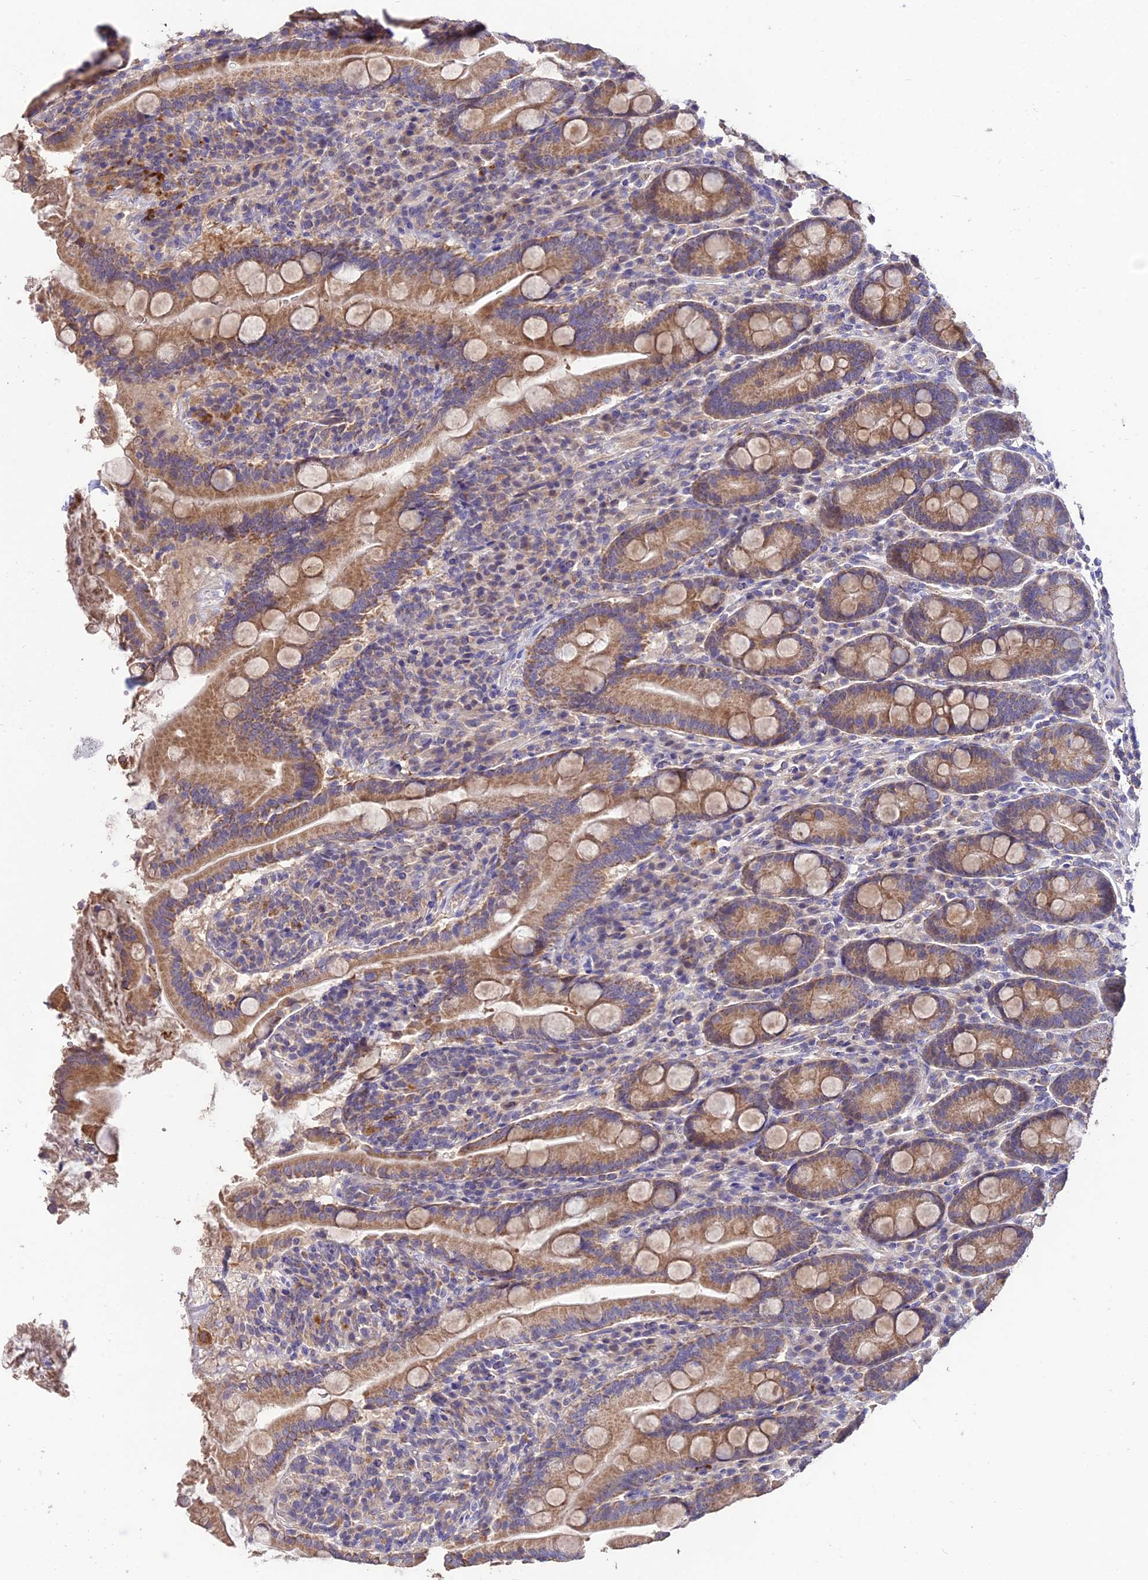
{"staining": {"intensity": "moderate", "quantity": ">75%", "location": "cytoplasmic/membranous"}, "tissue": "duodenum", "cell_type": "Glandular cells", "image_type": "normal", "snomed": [{"axis": "morphology", "description": "Normal tissue, NOS"}, {"axis": "topography", "description": "Duodenum"}], "caption": "Immunohistochemical staining of benign duodenum displays medium levels of moderate cytoplasmic/membranous staining in about >75% of glandular cells. (Brightfield microscopy of DAB IHC at high magnification).", "gene": "SDHD", "patient": {"sex": "male", "age": 35}}